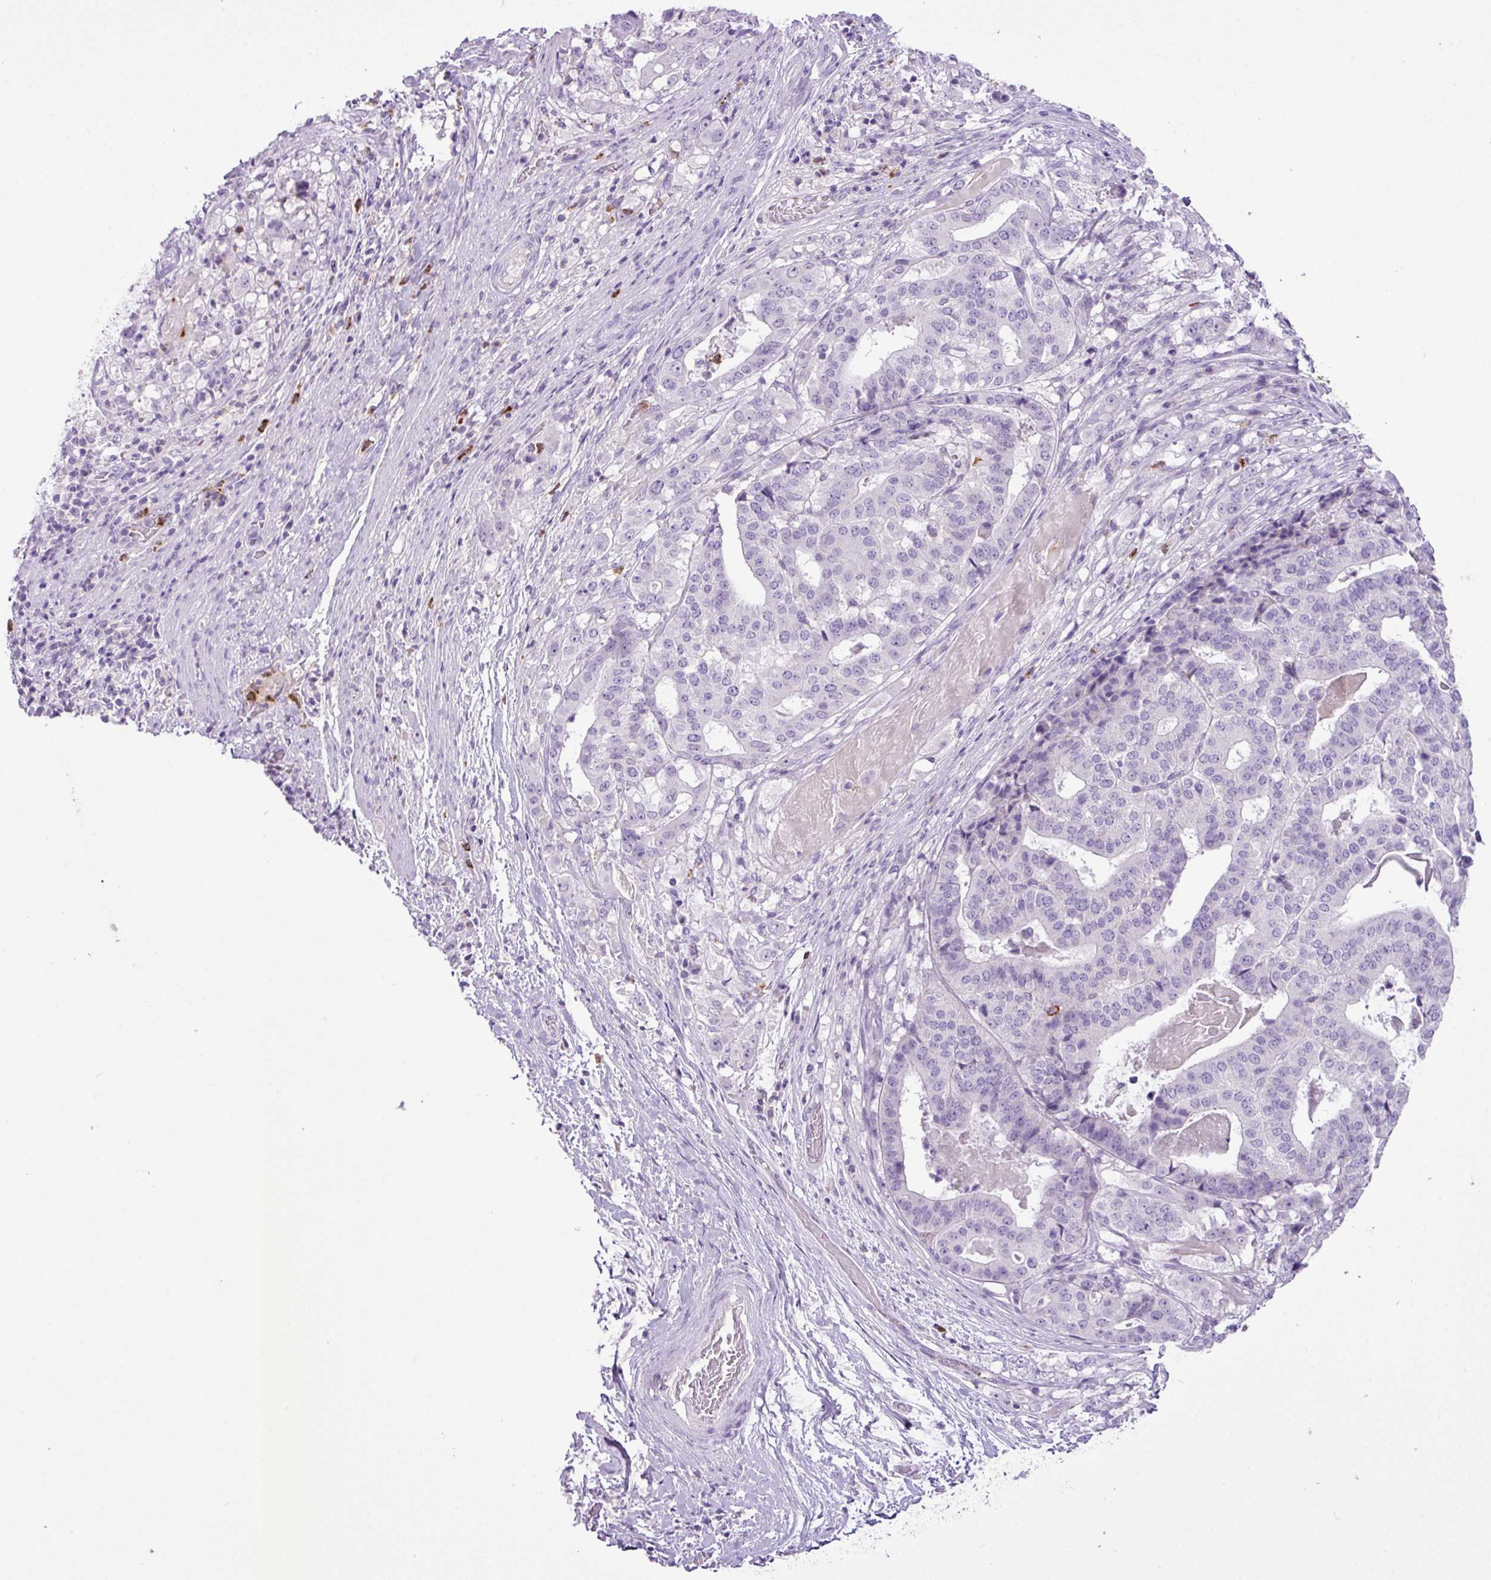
{"staining": {"intensity": "negative", "quantity": "none", "location": "none"}, "tissue": "stomach cancer", "cell_type": "Tumor cells", "image_type": "cancer", "snomed": [{"axis": "morphology", "description": "Adenocarcinoma, NOS"}, {"axis": "topography", "description": "Stomach"}], "caption": "A high-resolution image shows immunohistochemistry staining of stomach cancer (adenocarcinoma), which exhibits no significant staining in tumor cells.", "gene": "HTR3E", "patient": {"sex": "male", "age": 48}}